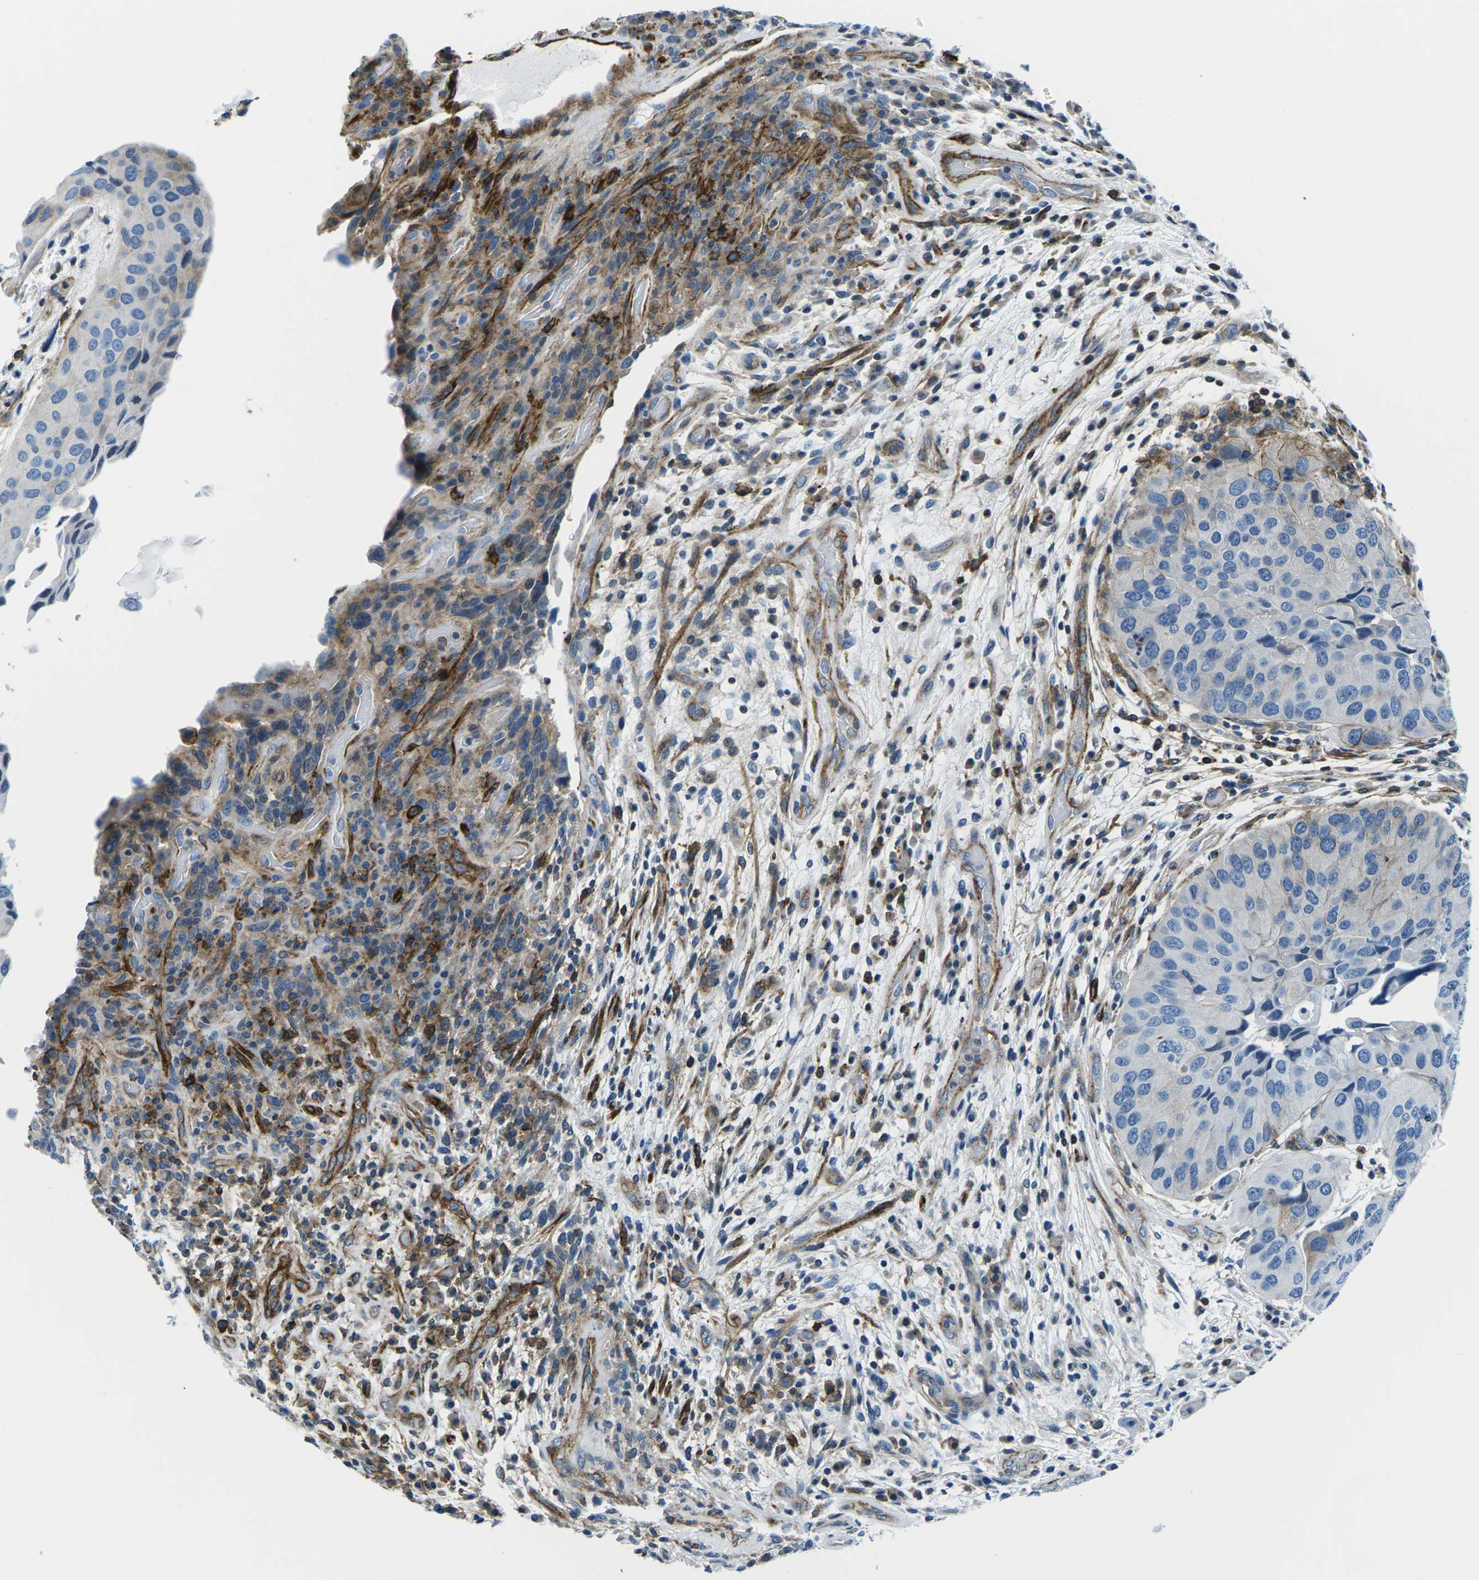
{"staining": {"intensity": "negative", "quantity": "none", "location": "none"}, "tissue": "urothelial cancer", "cell_type": "Tumor cells", "image_type": "cancer", "snomed": [{"axis": "morphology", "description": "Urothelial carcinoma, High grade"}, {"axis": "topography", "description": "Urinary bladder"}], "caption": "This is a image of immunohistochemistry (IHC) staining of high-grade urothelial carcinoma, which shows no positivity in tumor cells.", "gene": "SOCS4", "patient": {"sex": "female", "age": 64}}